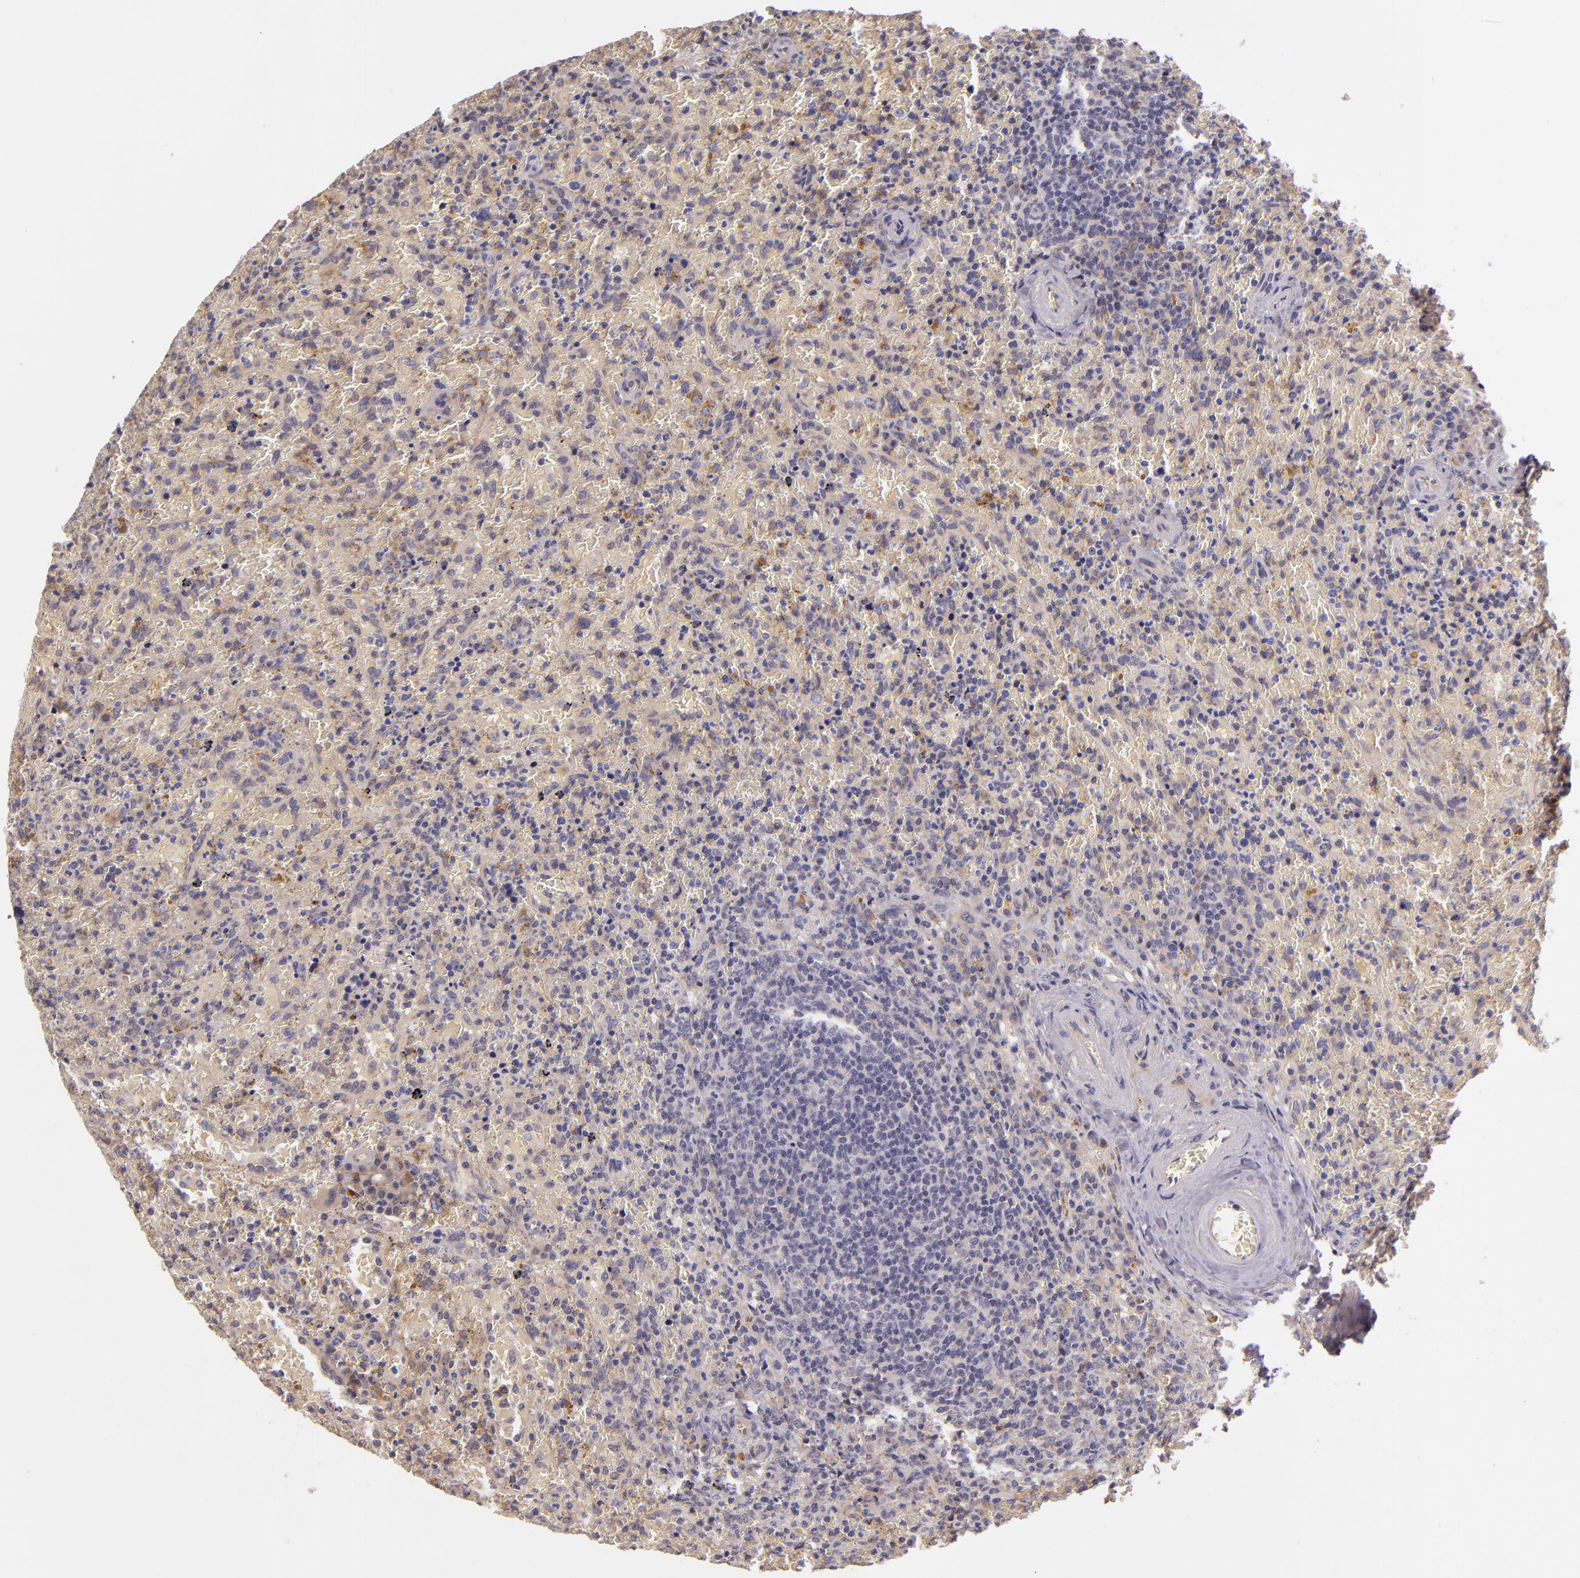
{"staining": {"intensity": "negative", "quantity": "none", "location": "none"}, "tissue": "lymphoma", "cell_type": "Tumor cells", "image_type": "cancer", "snomed": [{"axis": "morphology", "description": "Malignant lymphoma, non-Hodgkin's type, High grade"}, {"axis": "topography", "description": "Spleen"}, {"axis": "topography", "description": "Lymph node"}], "caption": "High power microscopy micrograph of an immunohistochemistry photomicrograph of lymphoma, revealing no significant staining in tumor cells. (DAB (3,3'-diaminobenzidine) IHC, high magnification).", "gene": "CTSF", "patient": {"sex": "female", "age": 70}}